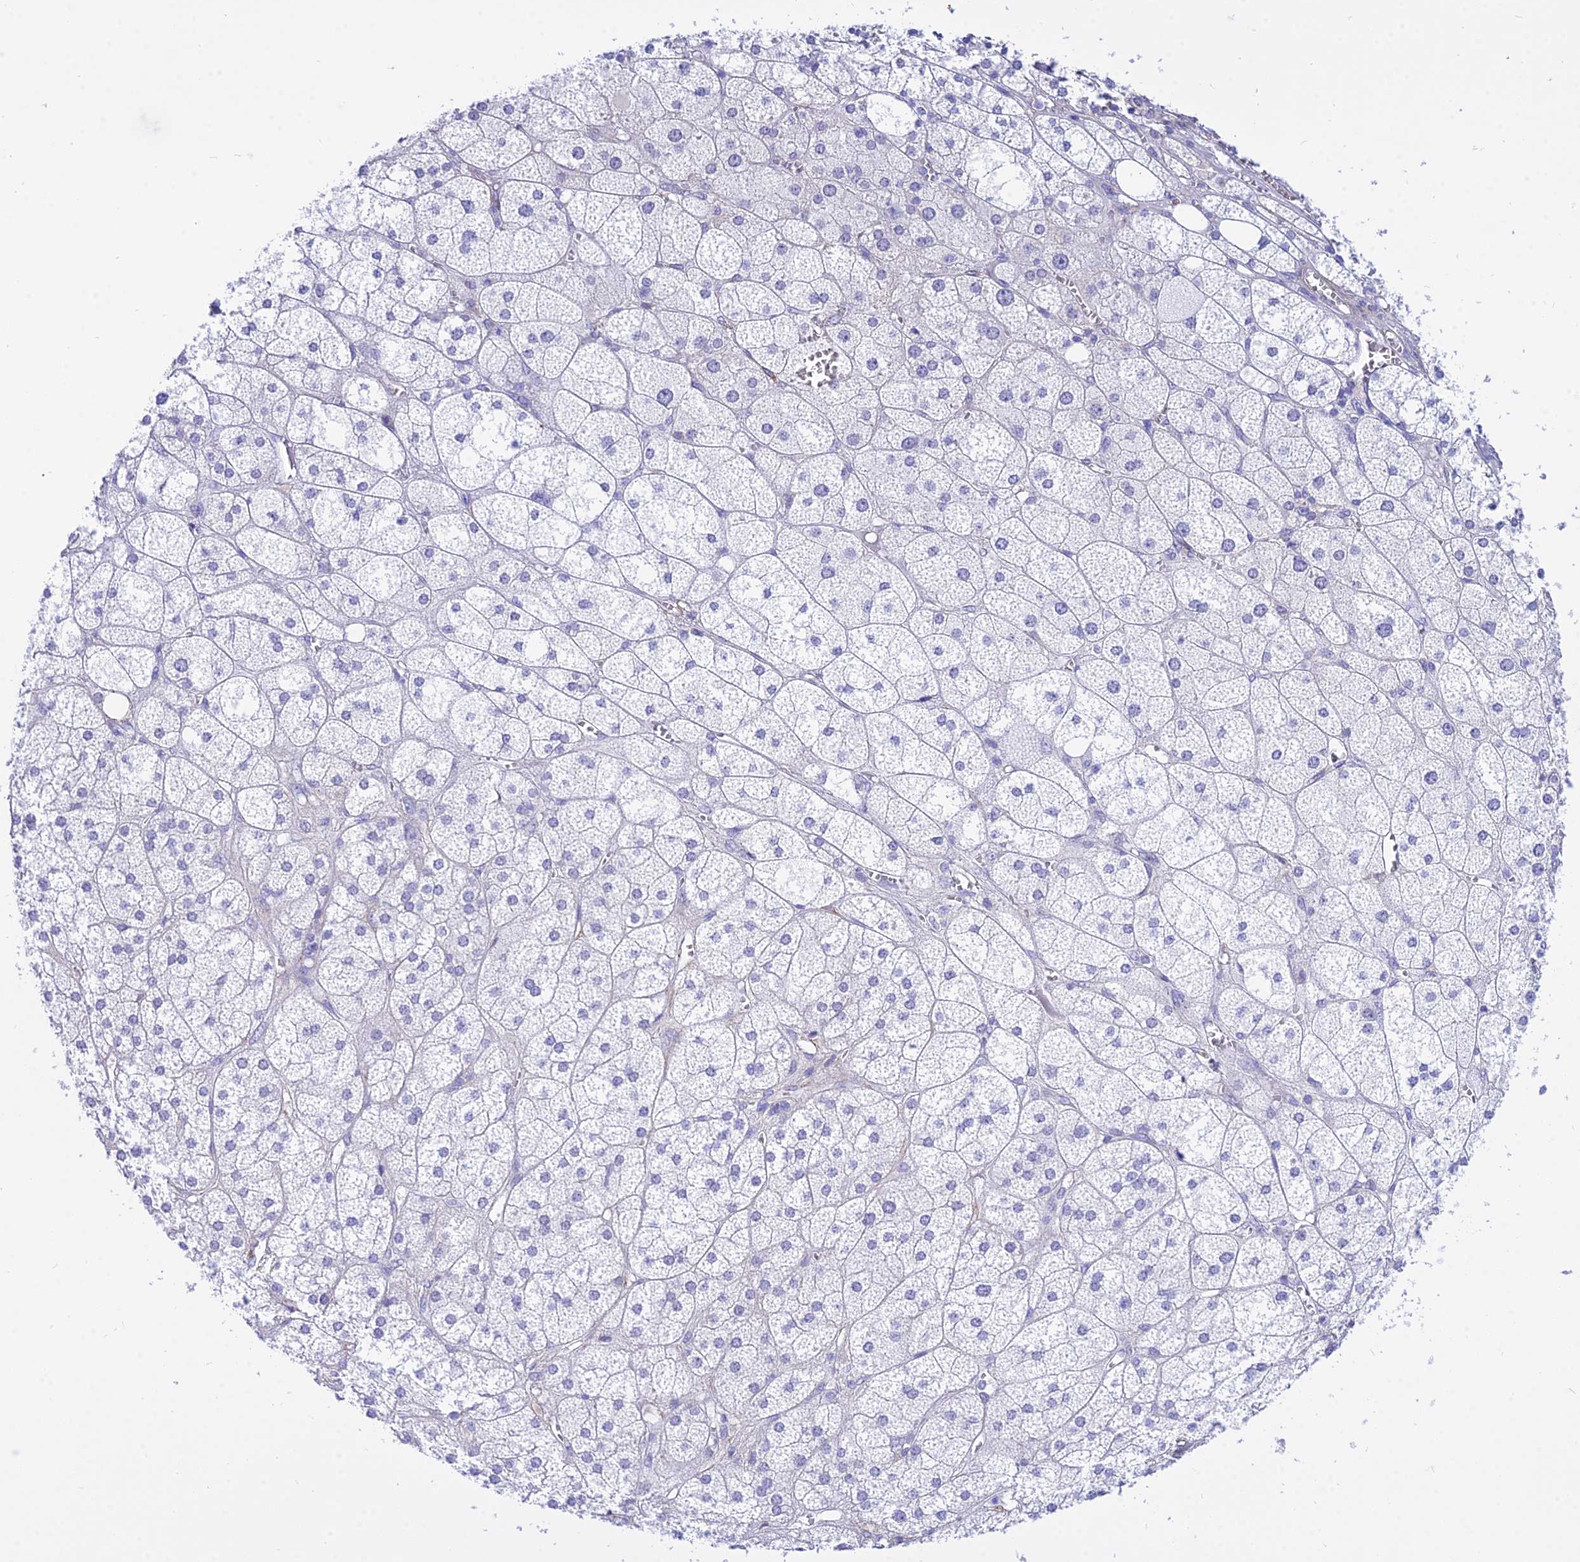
{"staining": {"intensity": "negative", "quantity": "none", "location": "none"}, "tissue": "adrenal gland", "cell_type": "Glandular cells", "image_type": "normal", "snomed": [{"axis": "morphology", "description": "Normal tissue, NOS"}, {"axis": "topography", "description": "Adrenal gland"}], "caption": "This histopathology image is of normal adrenal gland stained with immunohistochemistry to label a protein in brown with the nuclei are counter-stained blue. There is no staining in glandular cells.", "gene": "DEFB107A", "patient": {"sex": "female", "age": 61}}